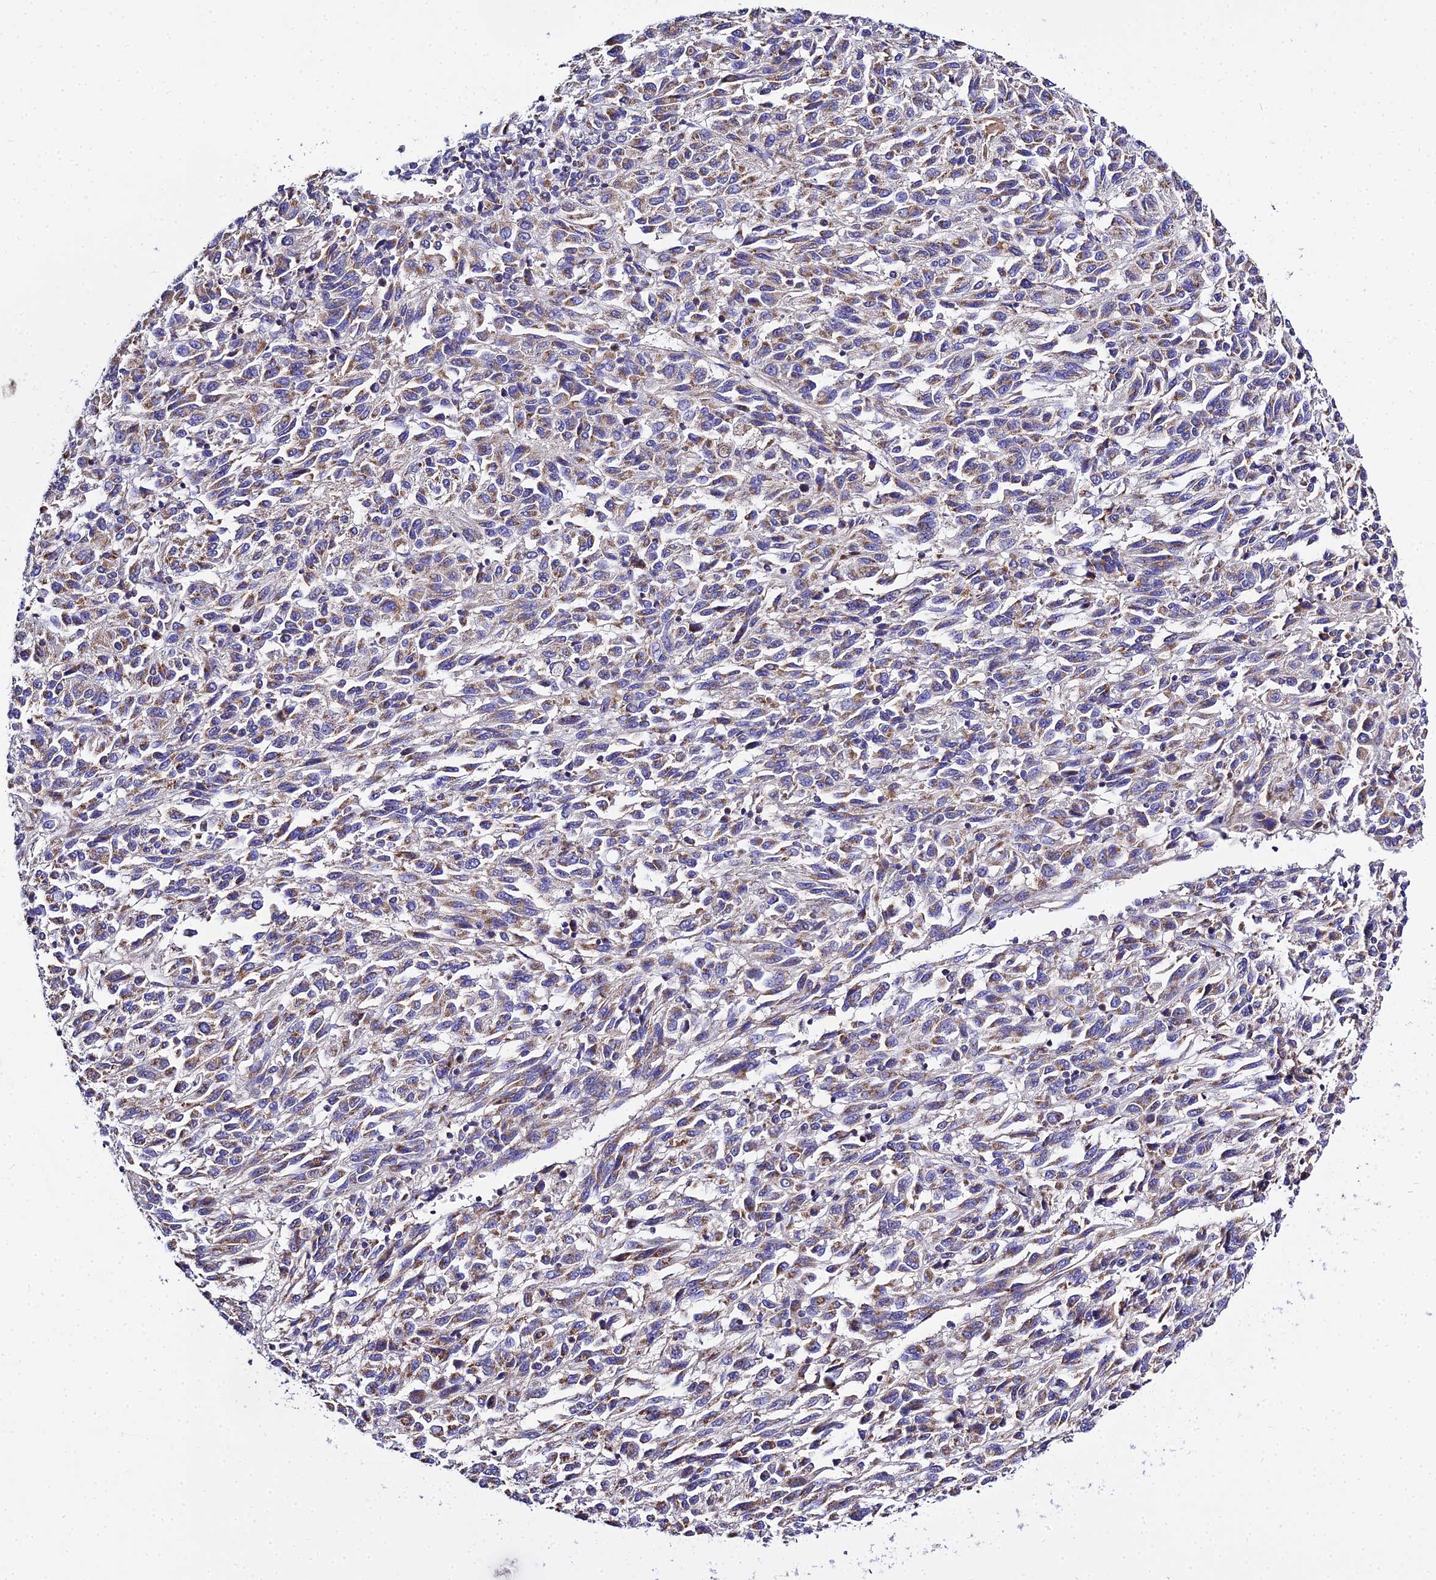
{"staining": {"intensity": "moderate", "quantity": ">75%", "location": "cytoplasmic/membranous"}, "tissue": "melanoma", "cell_type": "Tumor cells", "image_type": "cancer", "snomed": [{"axis": "morphology", "description": "Malignant melanoma, Metastatic site"}, {"axis": "topography", "description": "Lung"}], "caption": "IHC staining of malignant melanoma (metastatic site), which shows medium levels of moderate cytoplasmic/membranous expression in about >75% of tumor cells indicating moderate cytoplasmic/membranous protein staining. The staining was performed using DAB (brown) for protein detection and nuclei were counterstained in hematoxylin (blue).", "gene": "TYW5", "patient": {"sex": "male", "age": 64}}